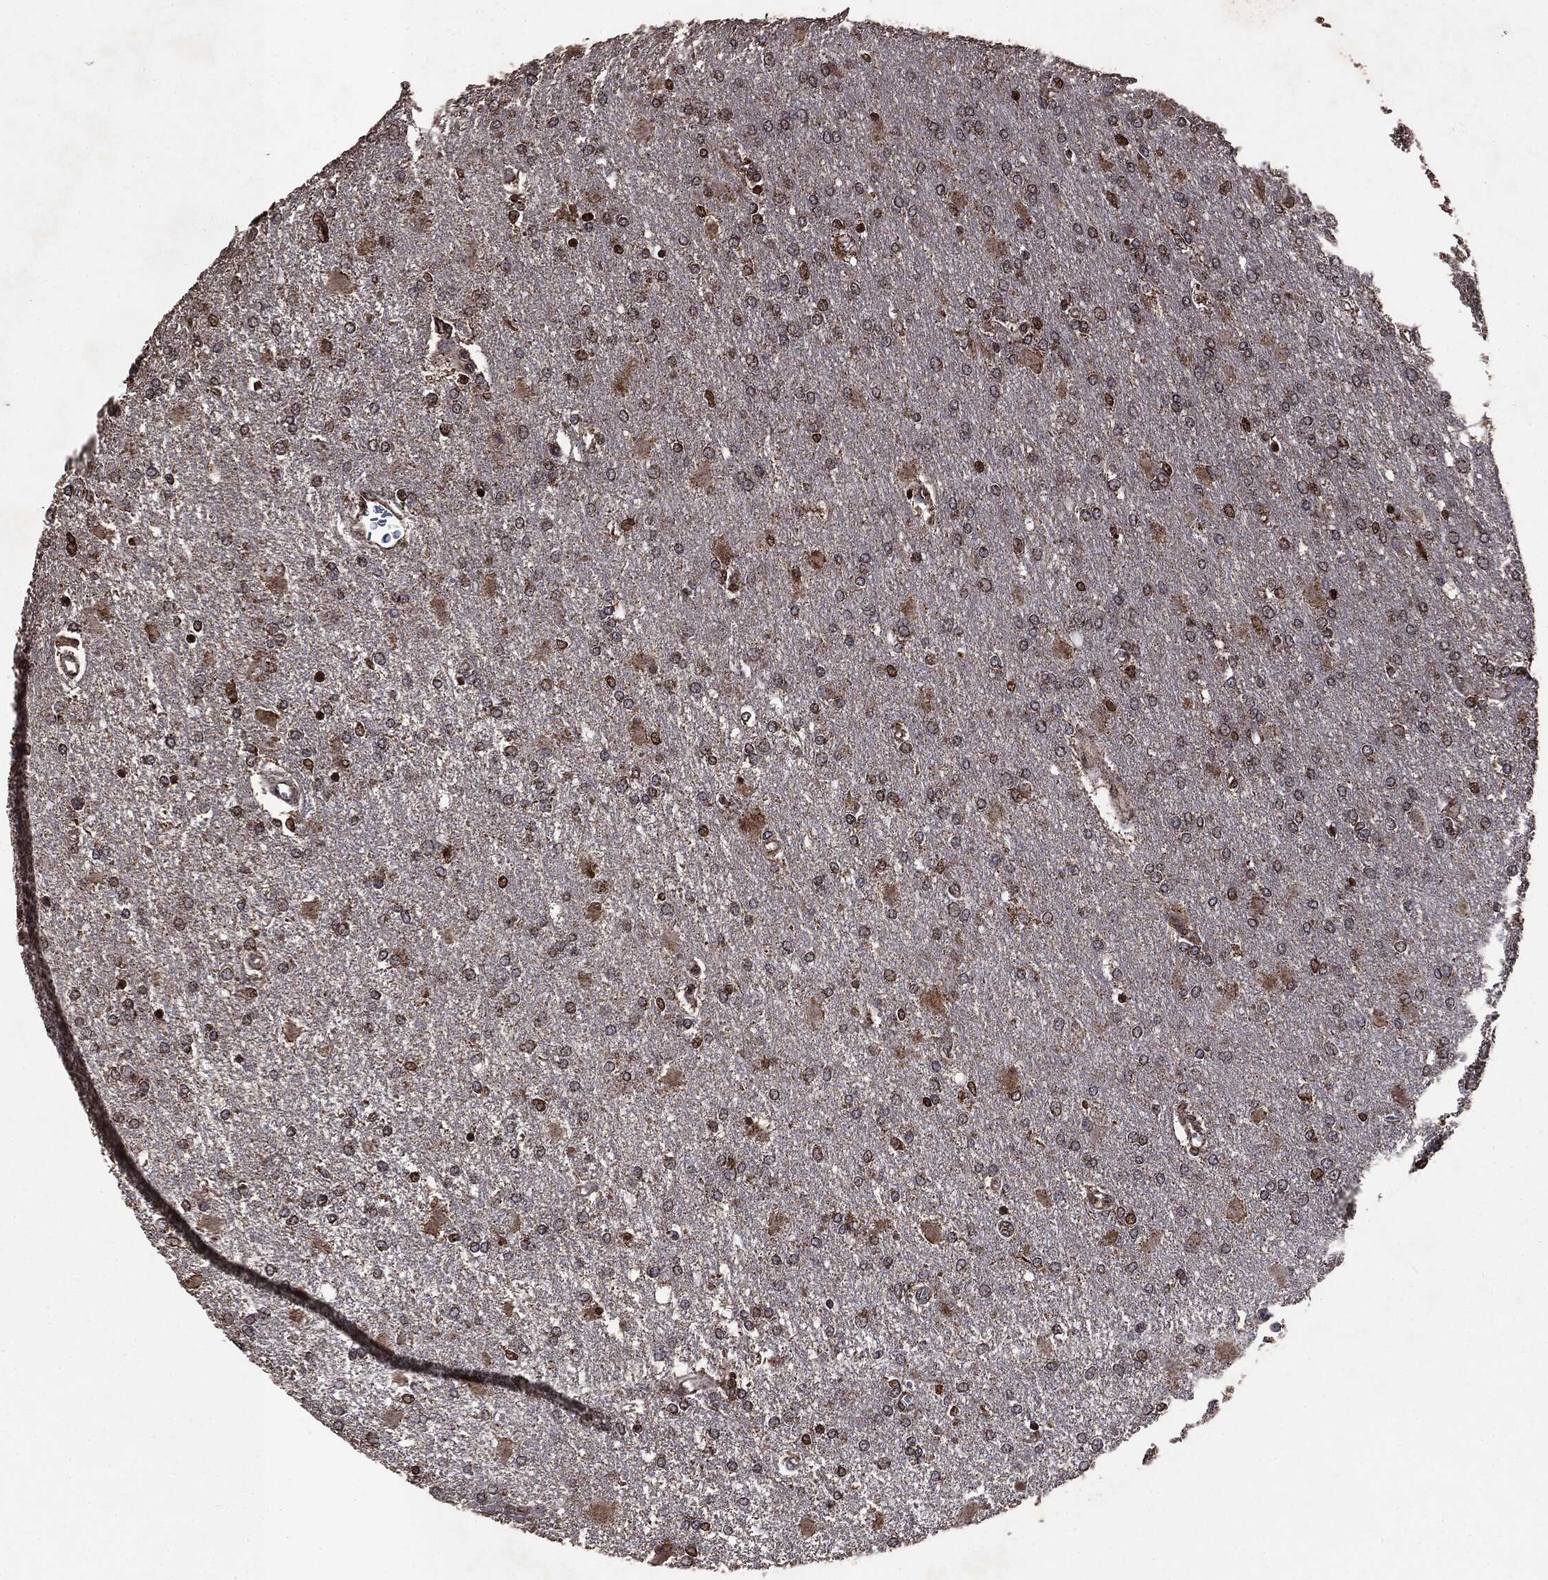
{"staining": {"intensity": "strong", "quantity": "<25%", "location": "cytoplasmic/membranous,nuclear"}, "tissue": "glioma", "cell_type": "Tumor cells", "image_type": "cancer", "snomed": [{"axis": "morphology", "description": "Glioma, malignant, High grade"}, {"axis": "topography", "description": "Cerebral cortex"}], "caption": "This histopathology image shows IHC staining of human glioma, with medium strong cytoplasmic/membranous and nuclear positivity in approximately <25% of tumor cells.", "gene": "PPP6R2", "patient": {"sex": "male", "age": 79}}